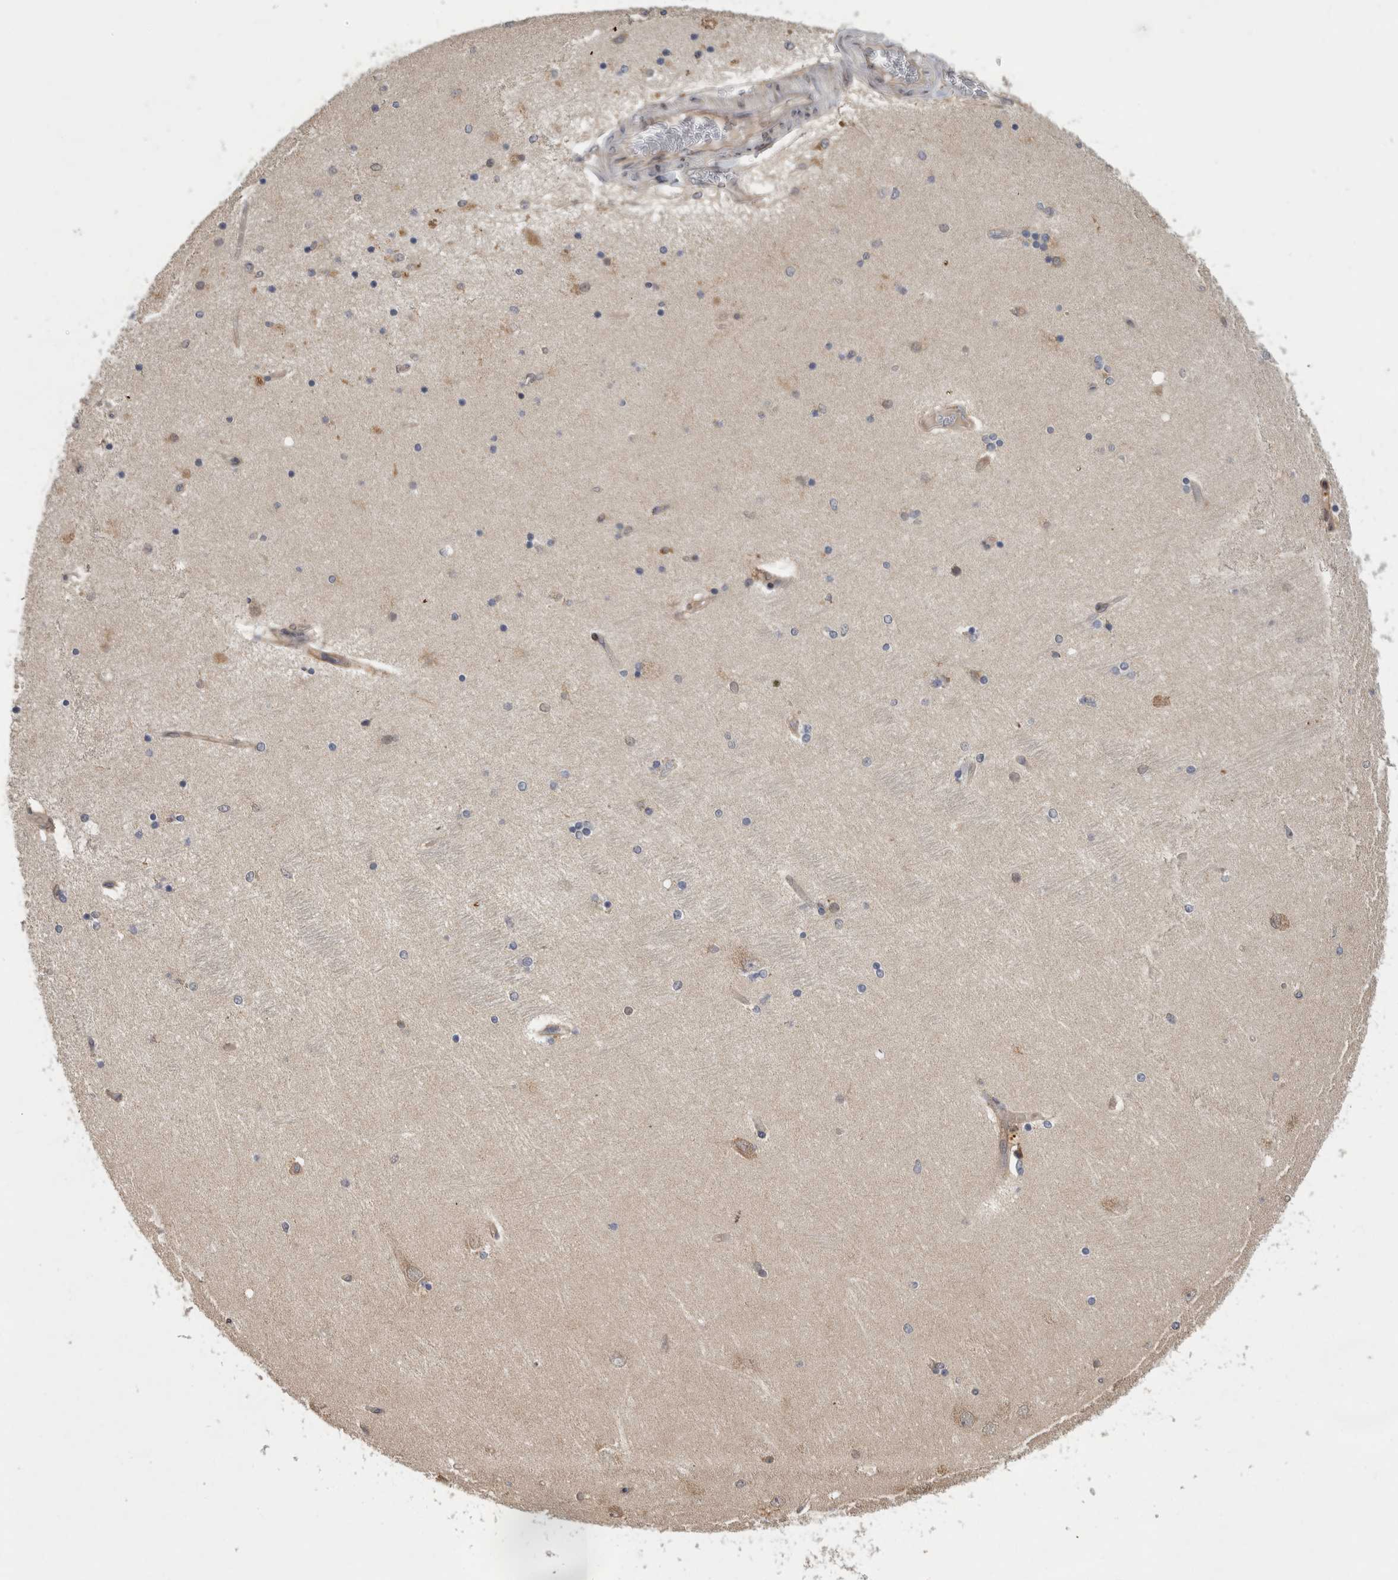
{"staining": {"intensity": "negative", "quantity": "none", "location": "none"}, "tissue": "hippocampus", "cell_type": "Glial cells", "image_type": "normal", "snomed": [{"axis": "morphology", "description": "Normal tissue, NOS"}, {"axis": "topography", "description": "Hippocampus"}], "caption": "This photomicrograph is of benign hippocampus stained with immunohistochemistry (IHC) to label a protein in brown with the nuclei are counter-stained blue. There is no positivity in glial cells. Brightfield microscopy of immunohistochemistry (IHC) stained with DAB (3,3'-diaminobenzidine) (brown) and hematoxylin (blue), captured at high magnification.", "gene": "PARP6", "patient": {"sex": "female", "age": 54}}